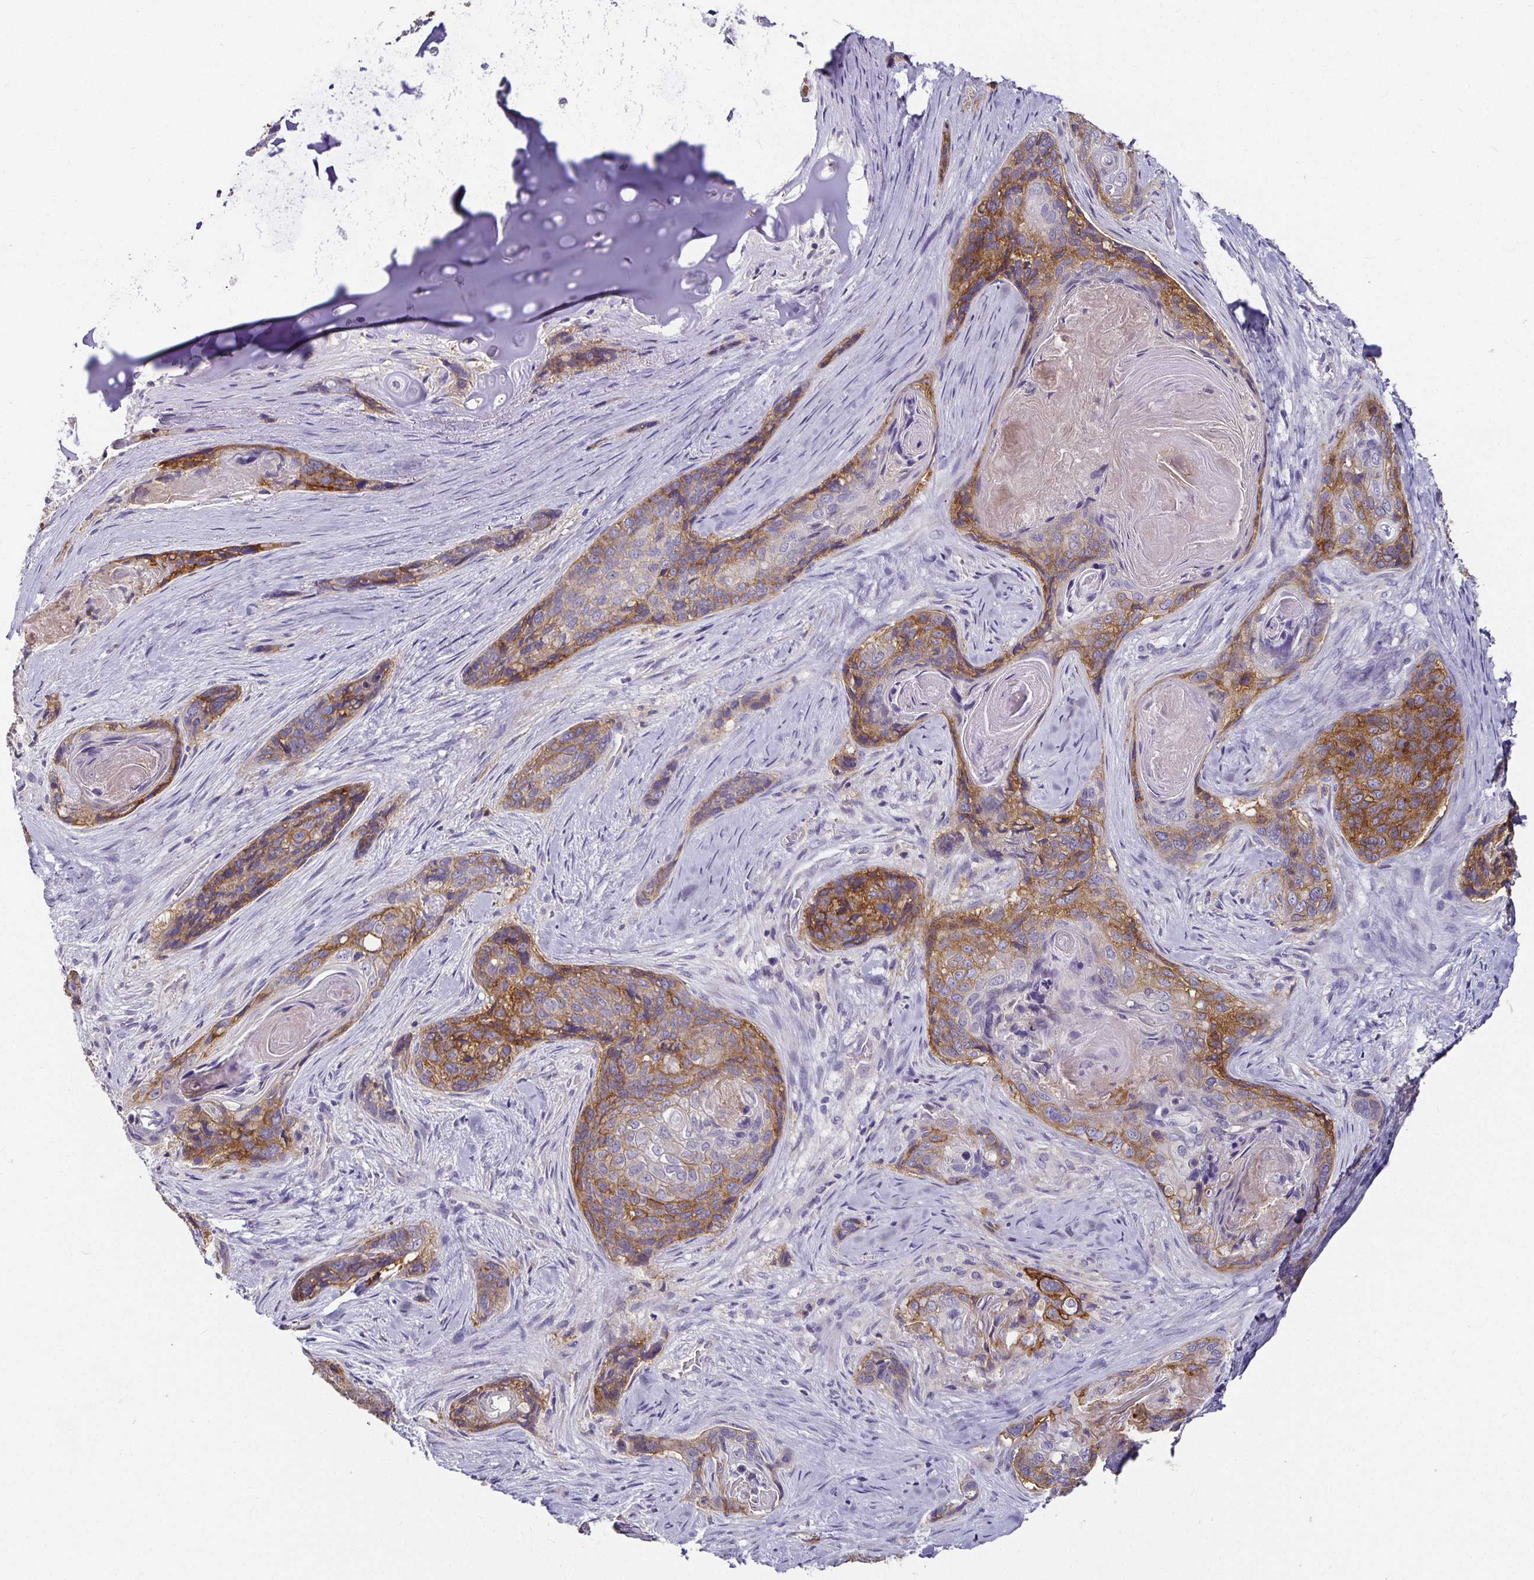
{"staining": {"intensity": "moderate", "quantity": "25%-75%", "location": "cytoplasmic/membranous"}, "tissue": "lung cancer", "cell_type": "Tumor cells", "image_type": "cancer", "snomed": [{"axis": "morphology", "description": "Squamous cell carcinoma, NOS"}, {"axis": "morphology", "description": "Squamous cell carcinoma, metastatic, NOS"}, {"axis": "topography", "description": "Lymph node"}, {"axis": "topography", "description": "Lung"}], "caption": "IHC histopathology image of lung cancer stained for a protein (brown), which shows medium levels of moderate cytoplasmic/membranous positivity in approximately 25%-75% of tumor cells.", "gene": "CA12", "patient": {"sex": "male", "age": 41}}